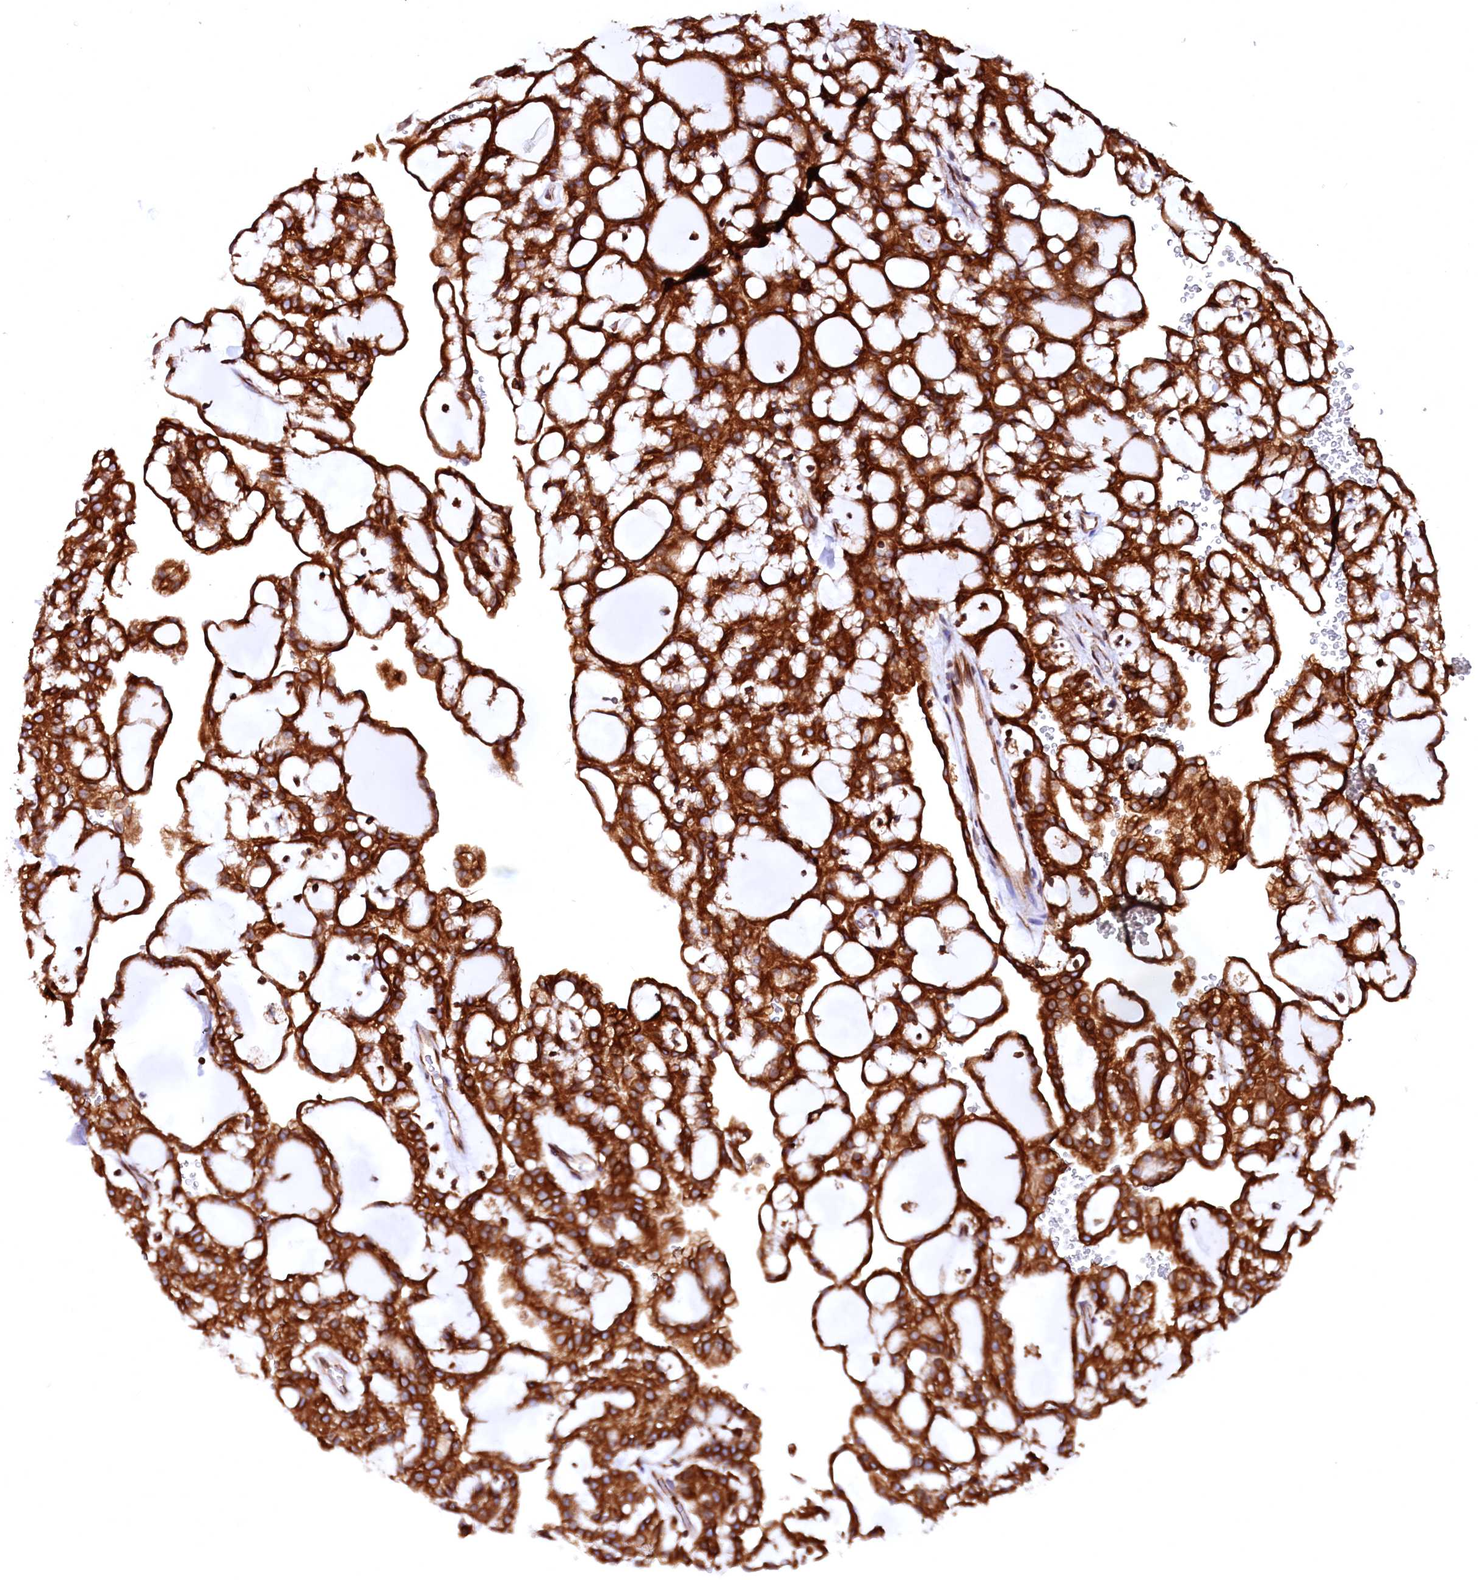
{"staining": {"intensity": "strong", "quantity": ">75%", "location": "cytoplasmic/membranous"}, "tissue": "renal cancer", "cell_type": "Tumor cells", "image_type": "cancer", "snomed": [{"axis": "morphology", "description": "Adenocarcinoma, NOS"}, {"axis": "topography", "description": "Kidney"}], "caption": "A brown stain highlights strong cytoplasmic/membranous staining of a protein in renal adenocarcinoma tumor cells.", "gene": "DERL1", "patient": {"sex": "male", "age": 63}}